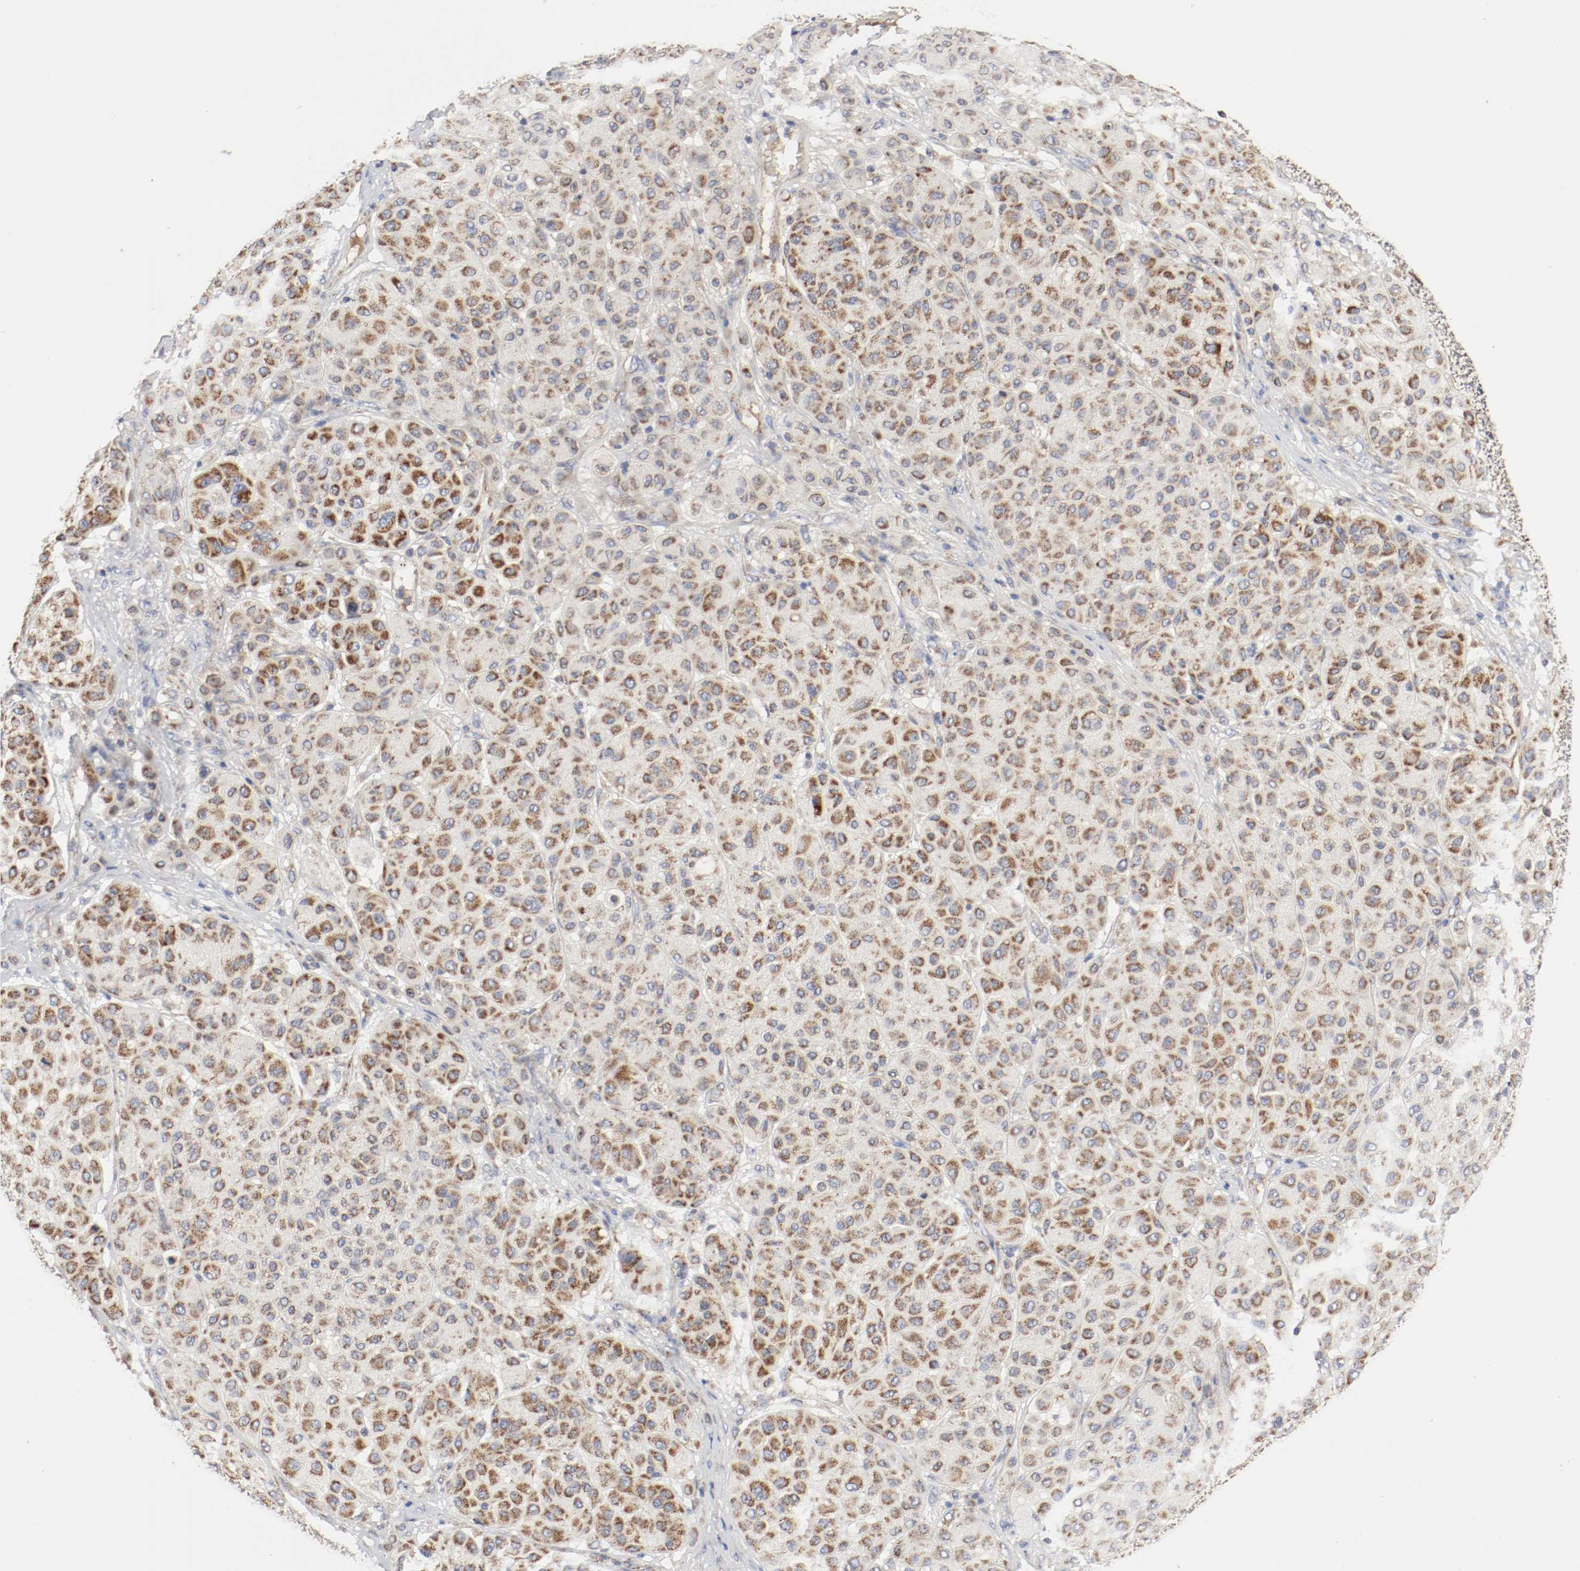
{"staining": {"intensity": "moderate", "quantity": ">75%", "location": "cytoplasmic/membranous"}, "tissue": "melanoma", "cell_type": "Tumor cells", "image_type": "cancer", "snomed": [{"axis": "morphology", "description": "Normal tissue, NOS"}, {"axis": "morphology", "description": "Malignant melanoma, Metastatic site"}, {"axis": "topography", "description": "Skin"}], "caption": "Human melanoma stained for a protein (brown) shows moderate cytoplasmic/membranous positive expression in about >75% of tumor cells.", "gene": "AFG3L2", "patient": {"sex": "male", "age": 41}}